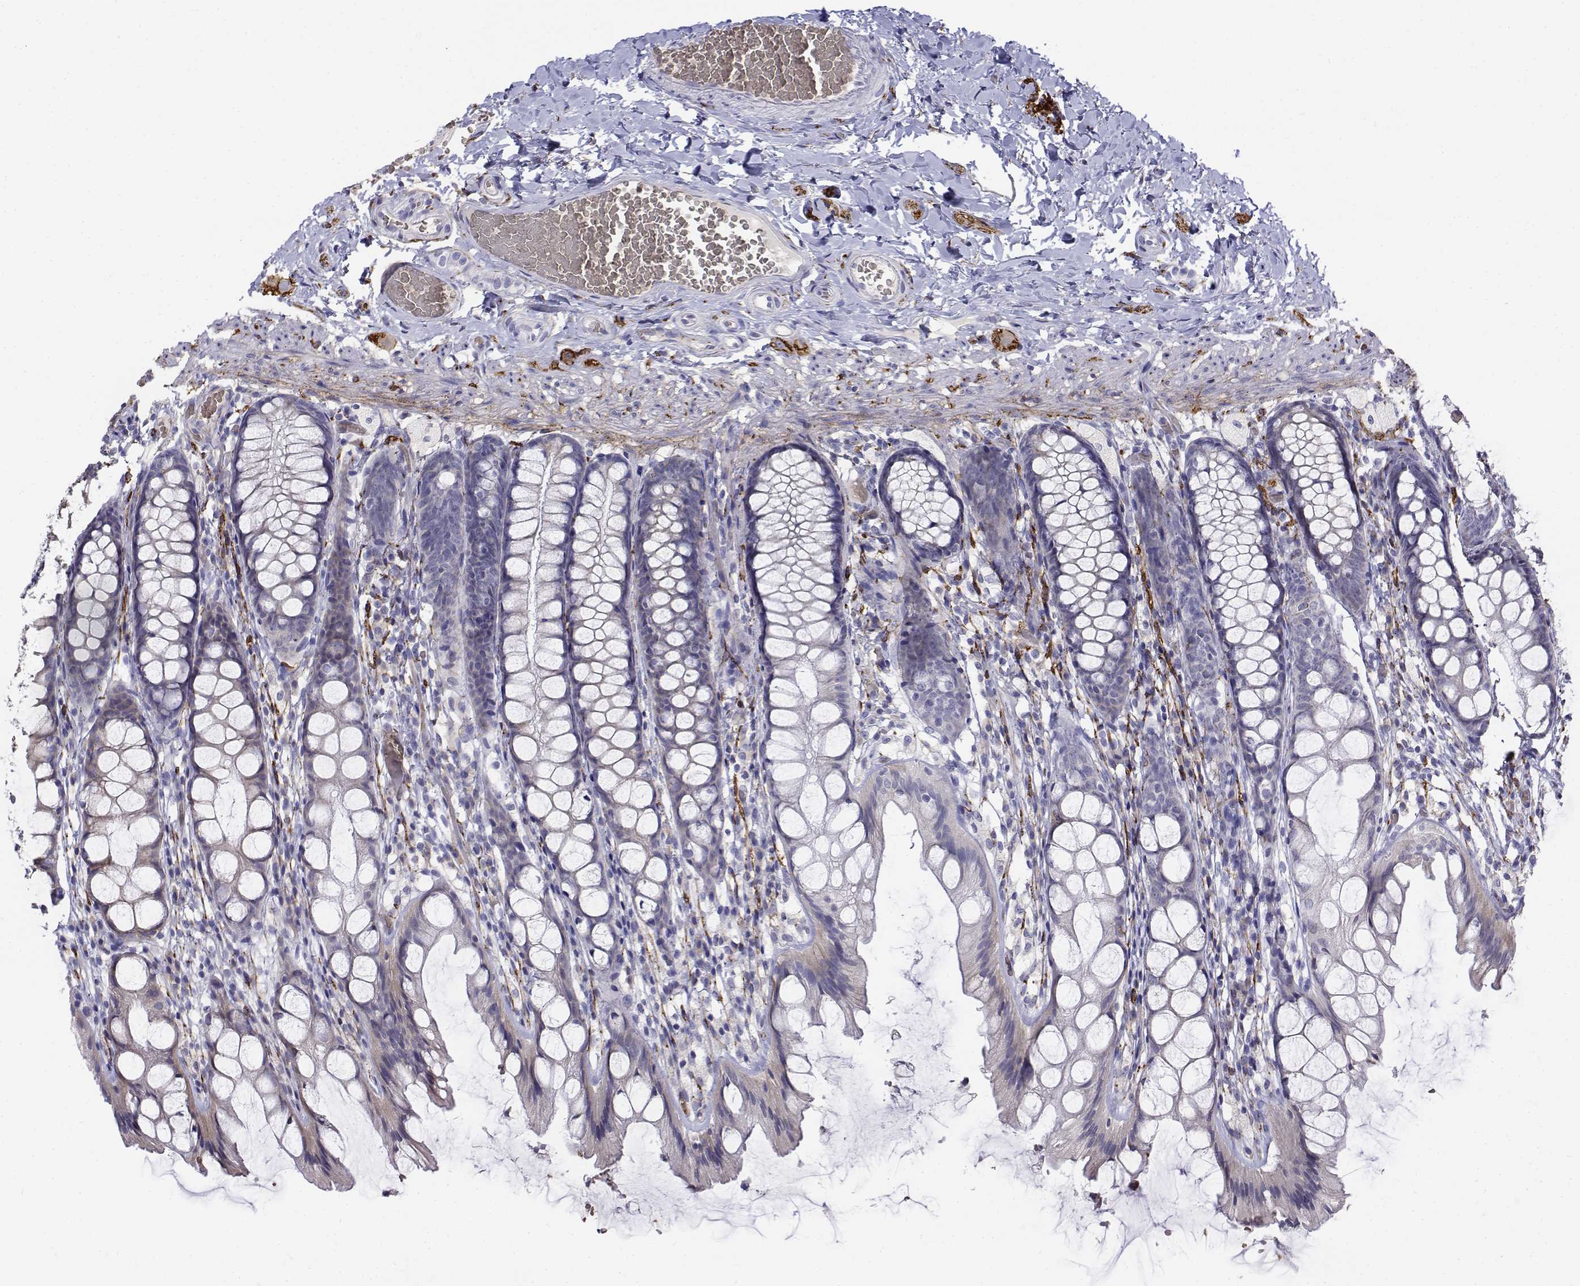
{"staining": {"intensity": "negative", "quantity": "none", "location": "none"}, "tissue": "colon", "cell_type": "Endothelial cells", "image_type": "normal", "snomed": [{"axis": "morphology", "description": "Normal tissue, NOS"}, {"axis": "topography", "description": "Colon"}], "caption": "Protein analysis of unremarkable colon shows no significant staining in endothelial cells.", "gene": "CADM1", "patient": {"sex": "male", "age": 47}}